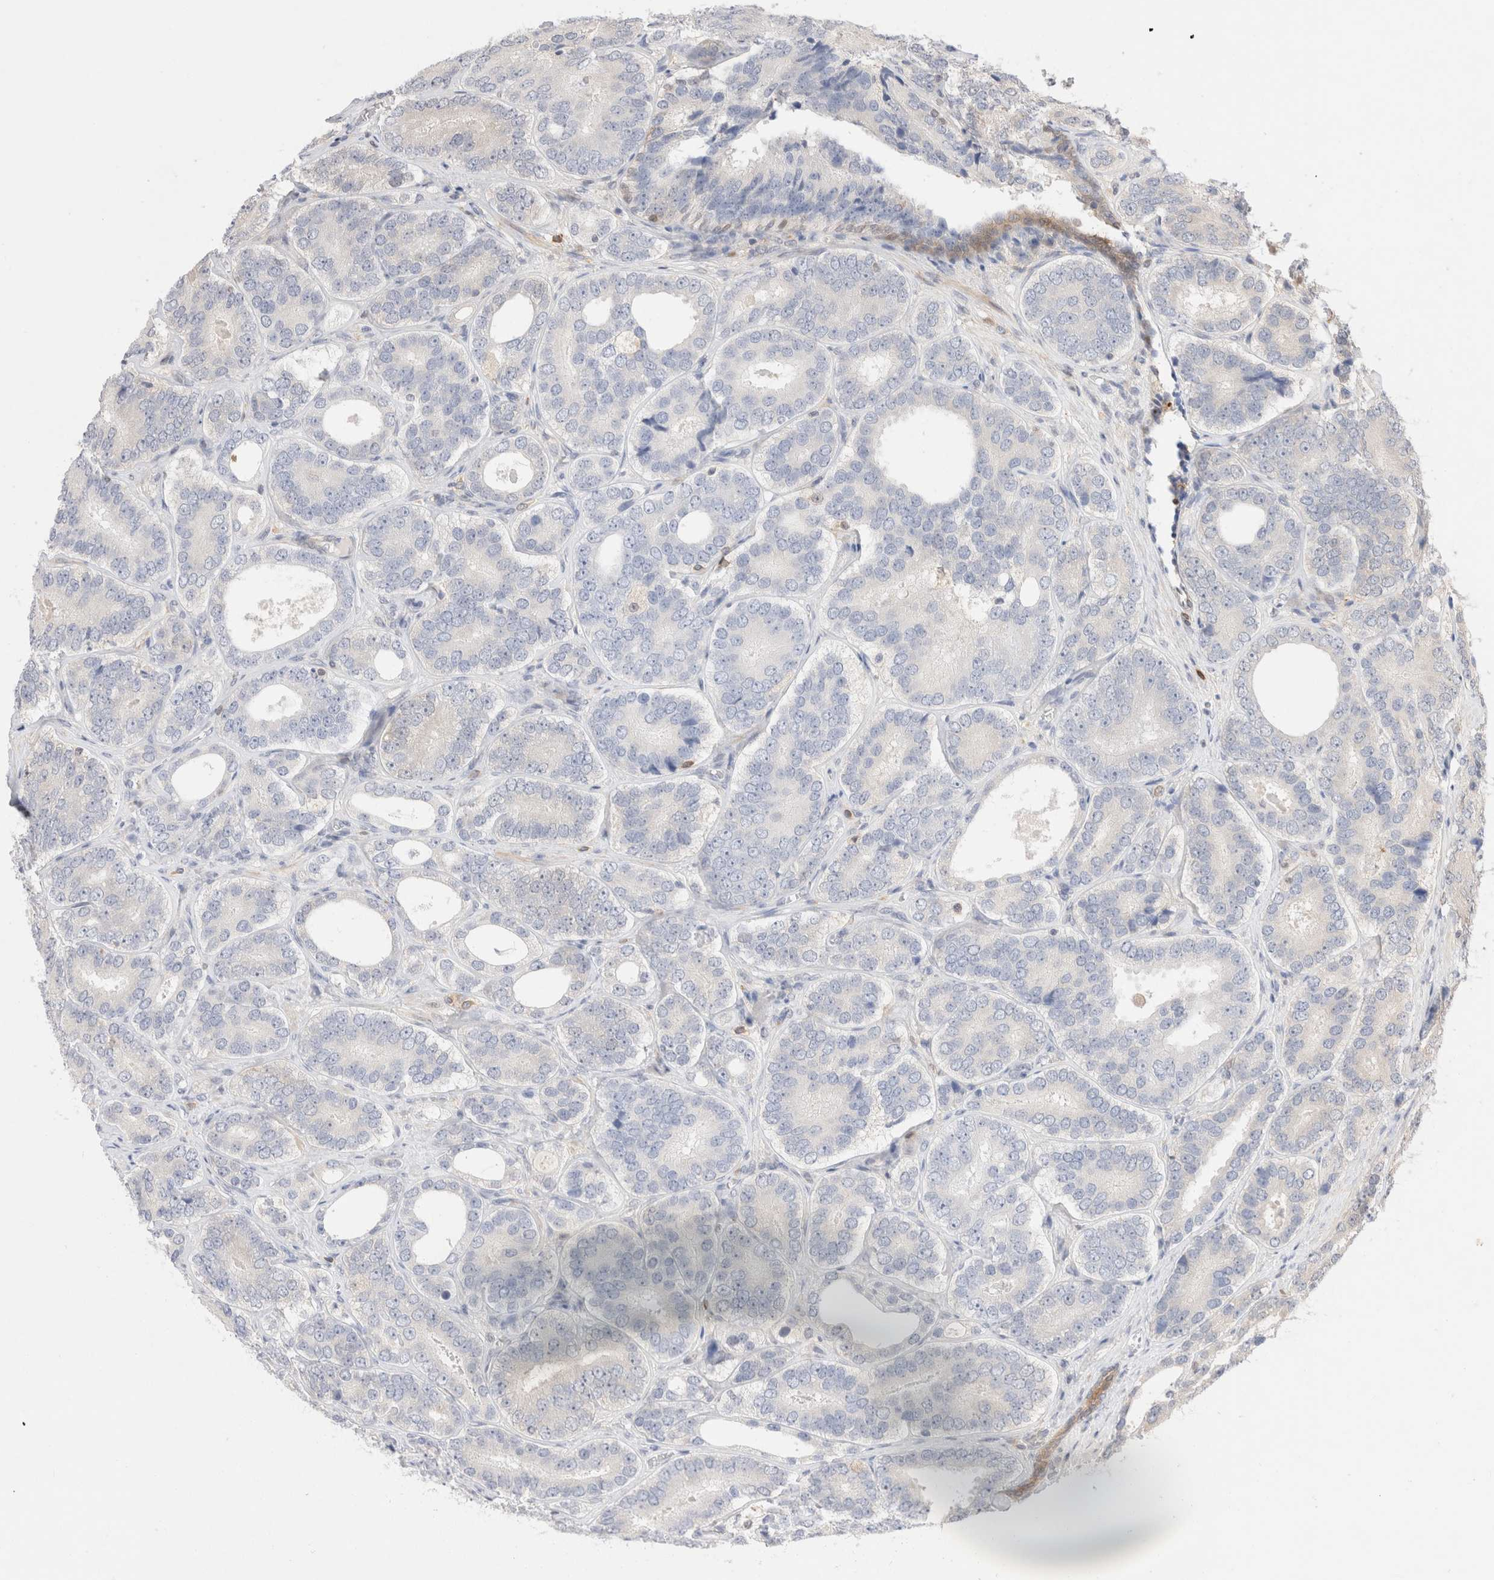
{"staining": {"intensity": "negative", "quantity": "none", "location": "none"}, "tissue": "prostate cancer", "cell_type": "Tumor cells", "image_type": "cancer", "snomed": [{"axis": "morphology", "description": "Adenocarcinoma, High grade"}, {"axis": "topography", "description": "Prostate"}], "caption": "Tumor cells are negative for brown protein staining in adenocarcinoma (high-grade) (prostate). (Brightfield microscopy of DAB immunohistochemistry at high magnification).", "gene": "STARD10", "patient": {"sex": "male", "age": 56}}